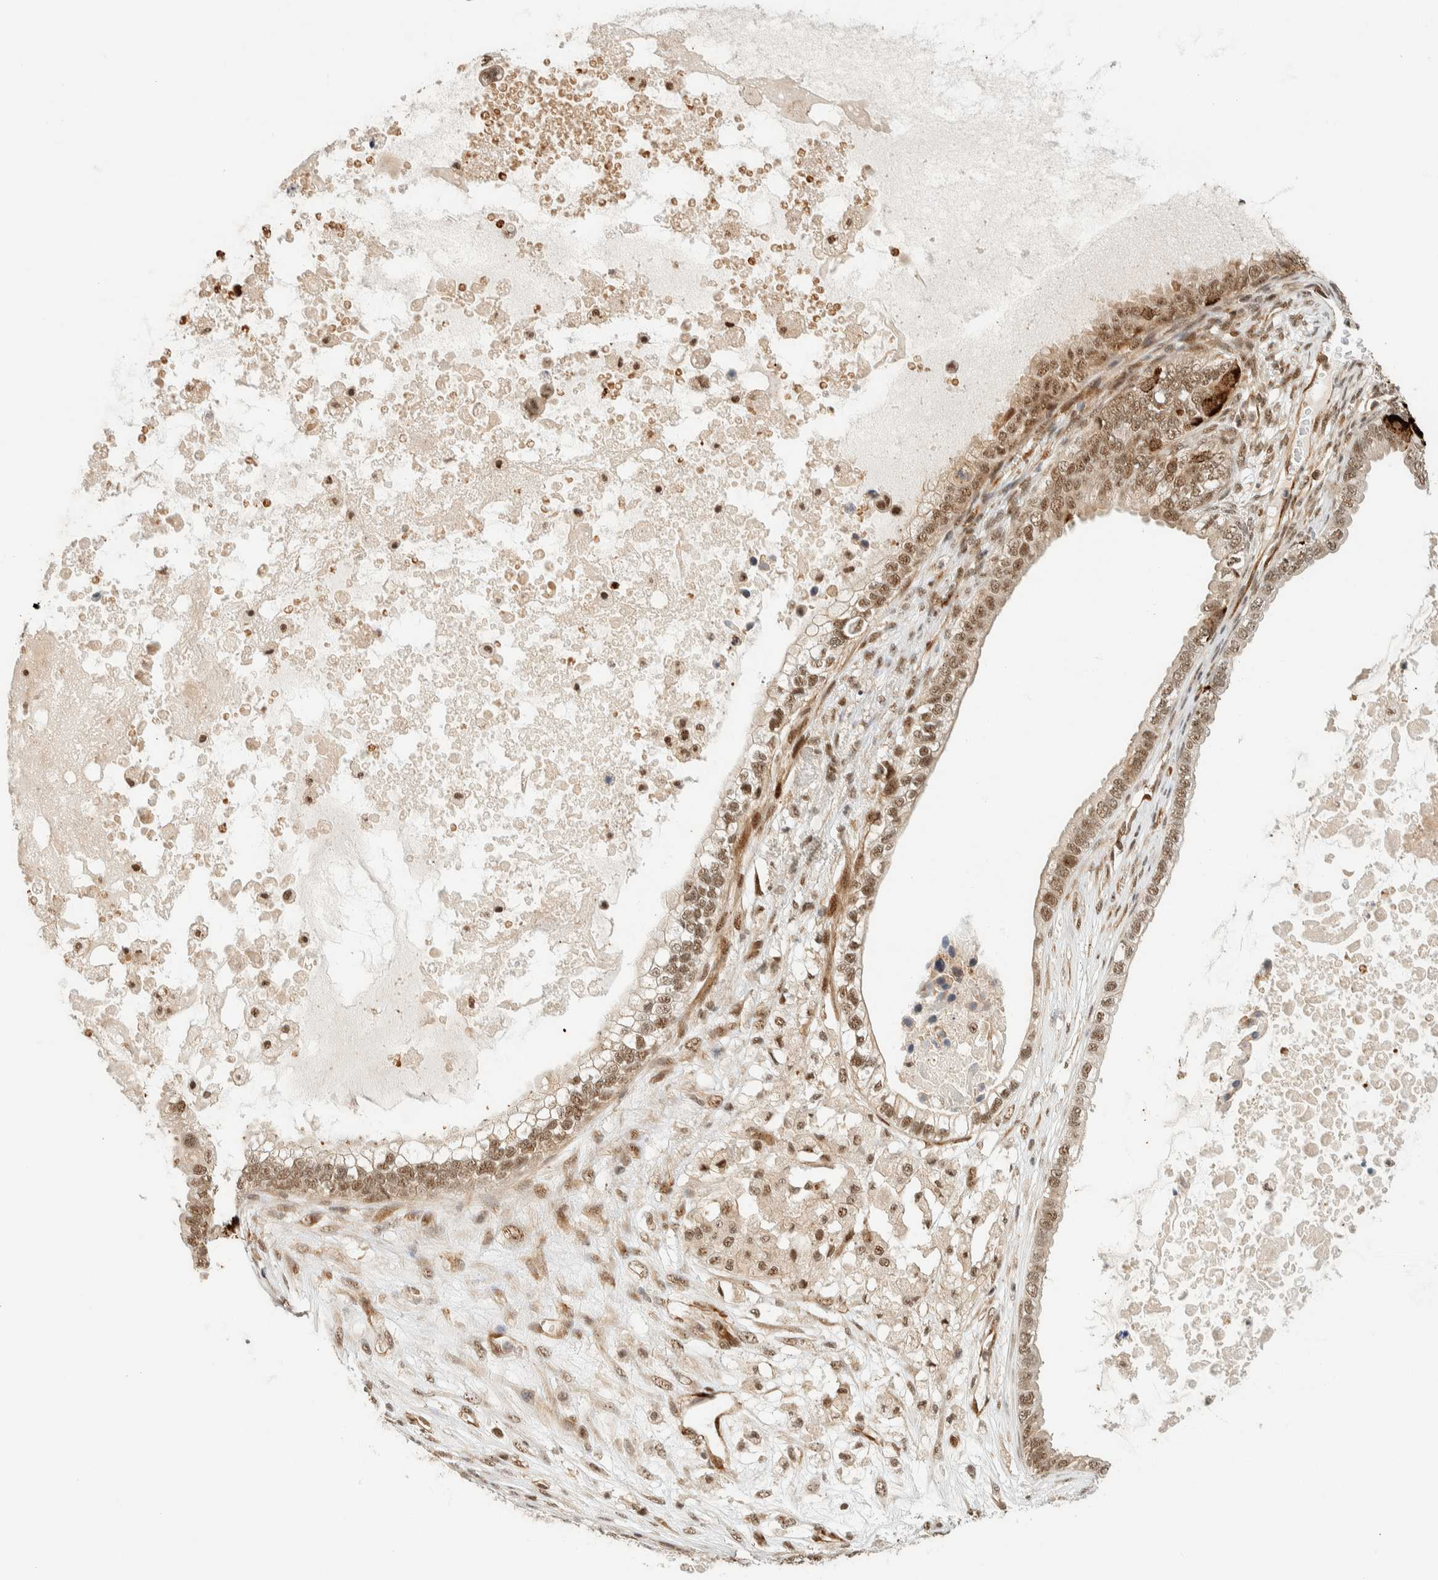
{"staining": {"intensity": "strong", "quantity": ">75%", "location": "cytoplasmic/membranous,nuclear"}, "tissue": "ovarian cancer", "cell_type": "Tumor cells", "image_type": "cancer", "snomed": [{"axis": "morphology", "description": "Cystadenocarcinoma, mucinous, NOS"}, {"axis": "topography", "description": "Ovary"}], "caption": "A brown stain labels strong cytoplasmic/membranous and nuclear staining of a protein in human ovarian cancer (mucinous cystadenocarcinoma) tumor cells.", "gene": "SIK1", "patient": {"sex": "female", "age": 80}}